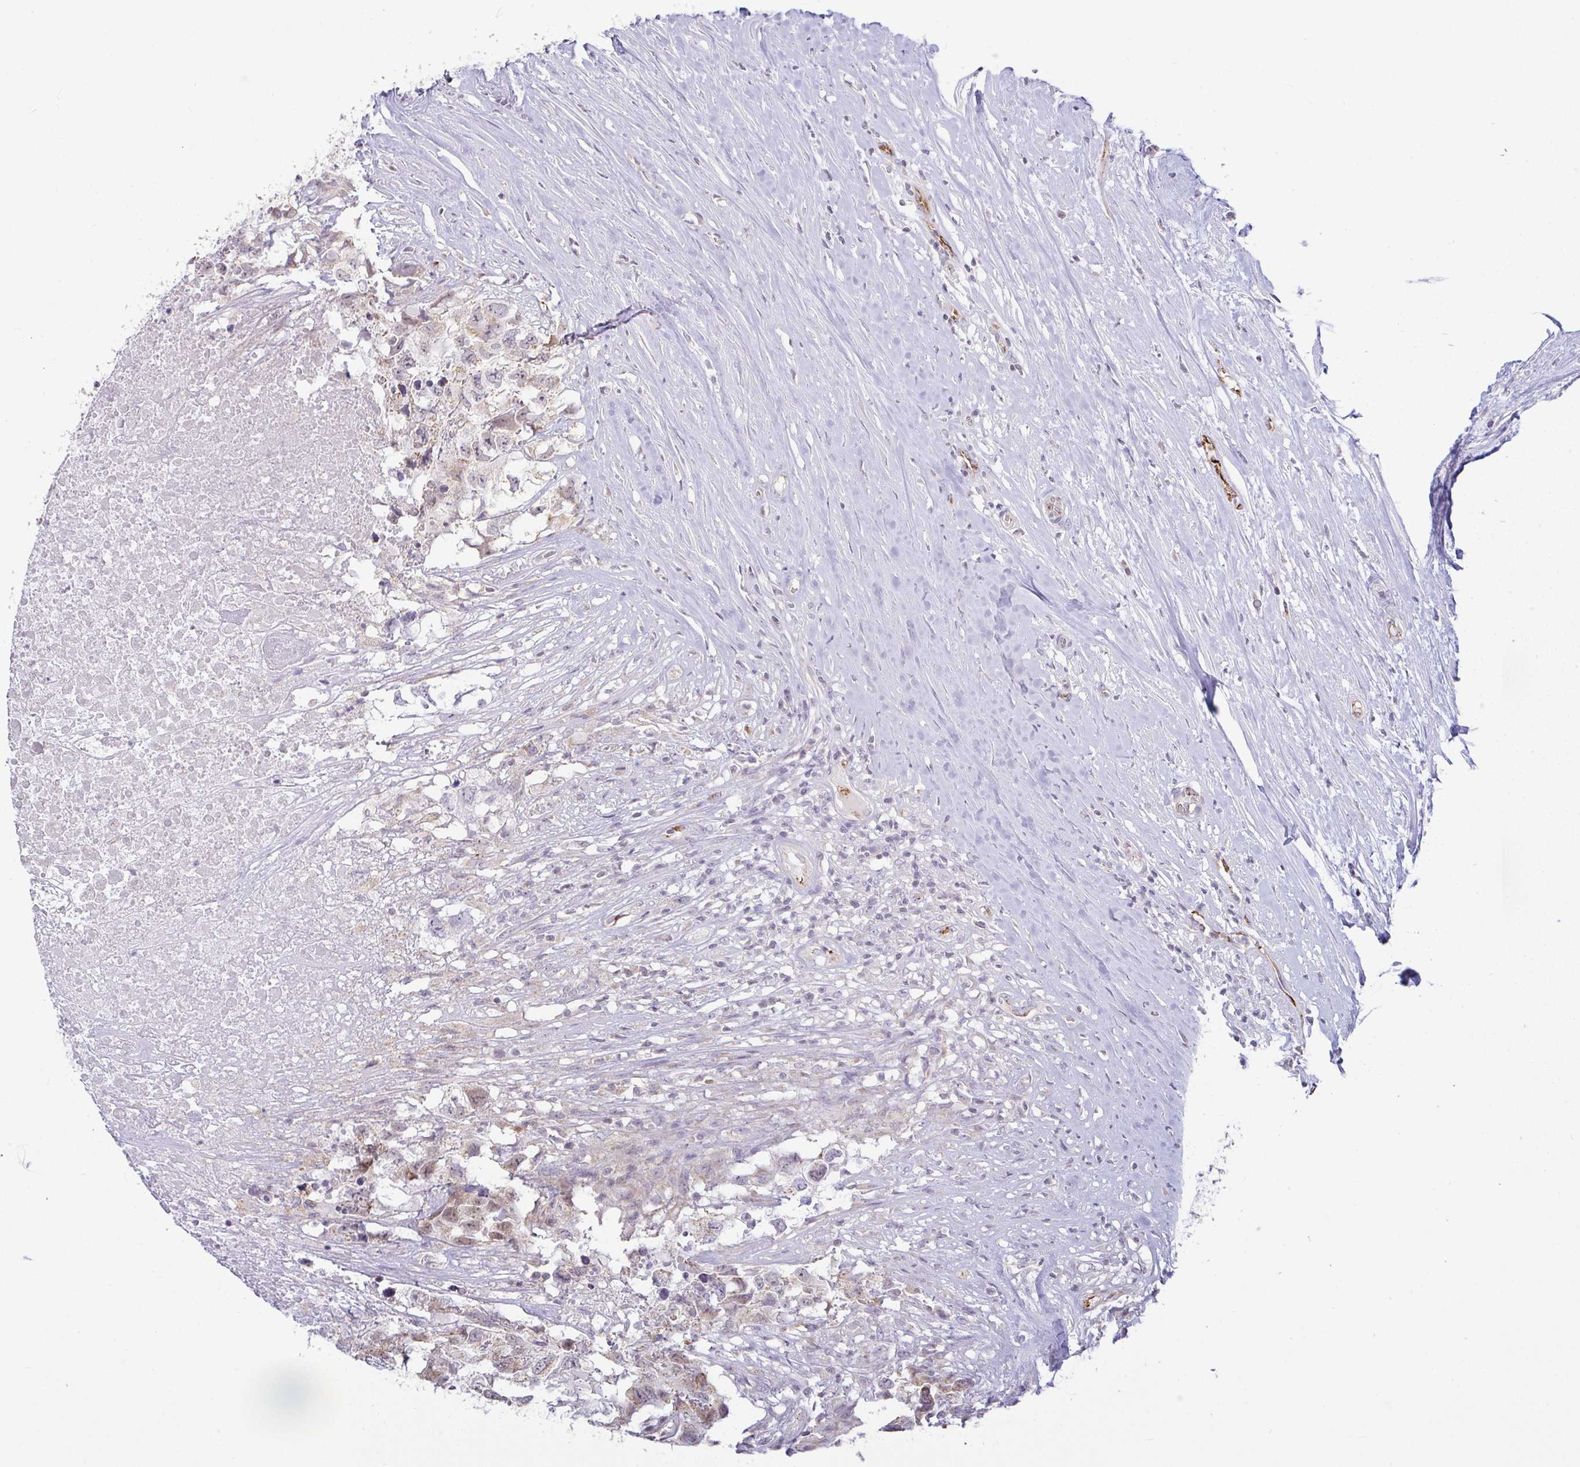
{"staining": {"intensity": "moderate", "quantity": "<25%", "location": "cytoplasmic/membranous"}, "tissue": "testis cancer", "cell_type": "Tumor cells", "image_type": "cancer", "snomed": [{"axis": "morphology", "description": "Carcinoma, Embryonal, NOS"}, {"axis": "topography", "description": "Testis"}], "caption": "Testis cancer stained with immunohistochemistry exhibits moderate cytoplasmic/membranous expression in about <25% of tumor cells.", "gene": "PLCD4", "patient": {"sex": "male", "age": 83}}